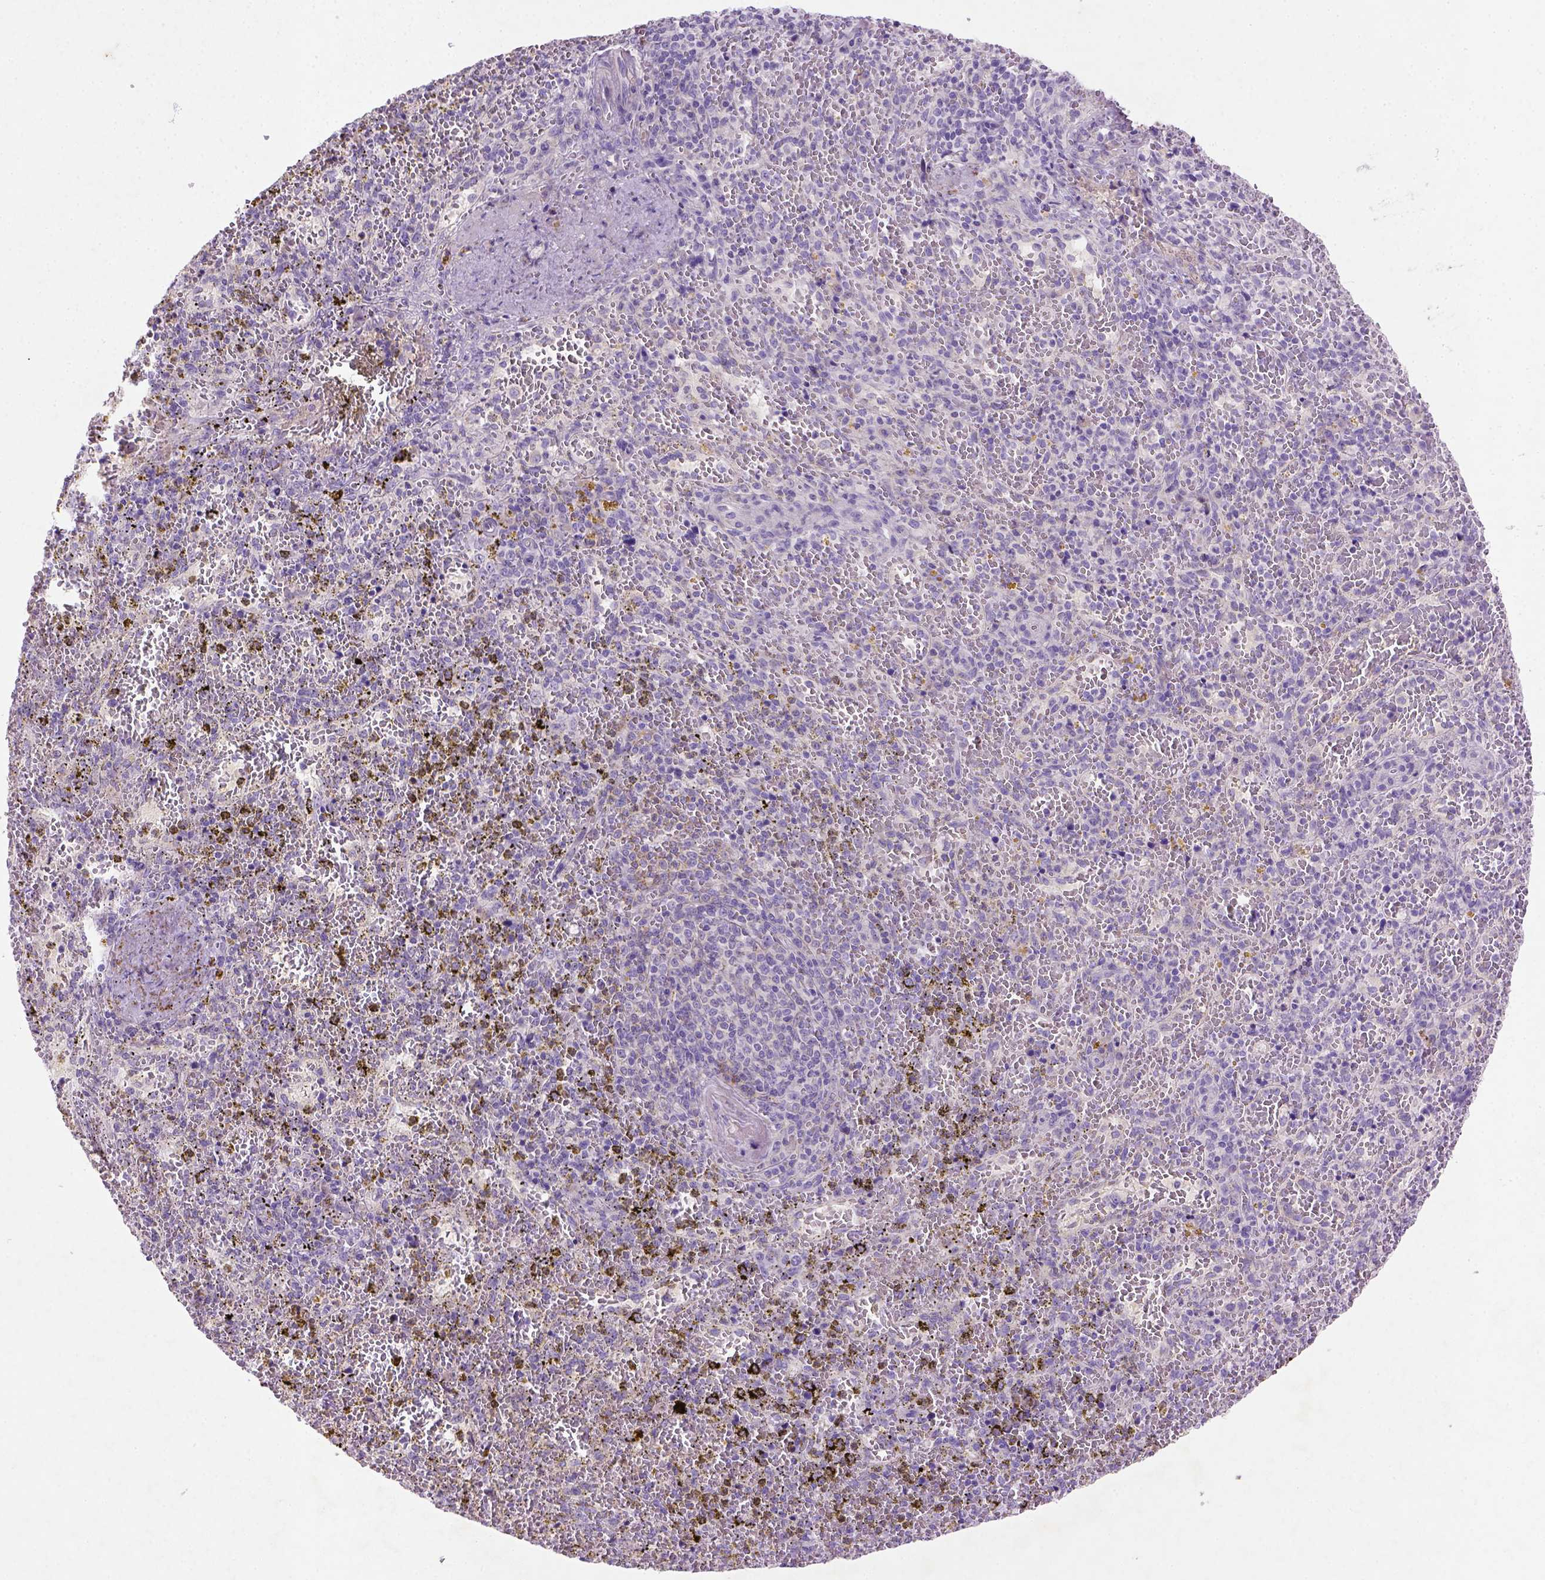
{"staining": {"intensity": "moderate", "quantity": "<25%", "location": "cytoplasmic/membranous"}, "tissue": "spleen", "cell_type": "Cells in red pulp", "image_type": "normal", "snomed": [{"axis": "morphology", "description": "Normal tissue, NOS"}, {"axis": "topography", "description": "Spleen"}], "caption": "High-power microscopy captured an IHC photomicrograph of unremarkable spleen, revealing moderate cytoplasmic/membranous expression in about <25% of cells in red pulp.", "gene": "NUDT2", "patient": {"sex": "female", "age": 50}}